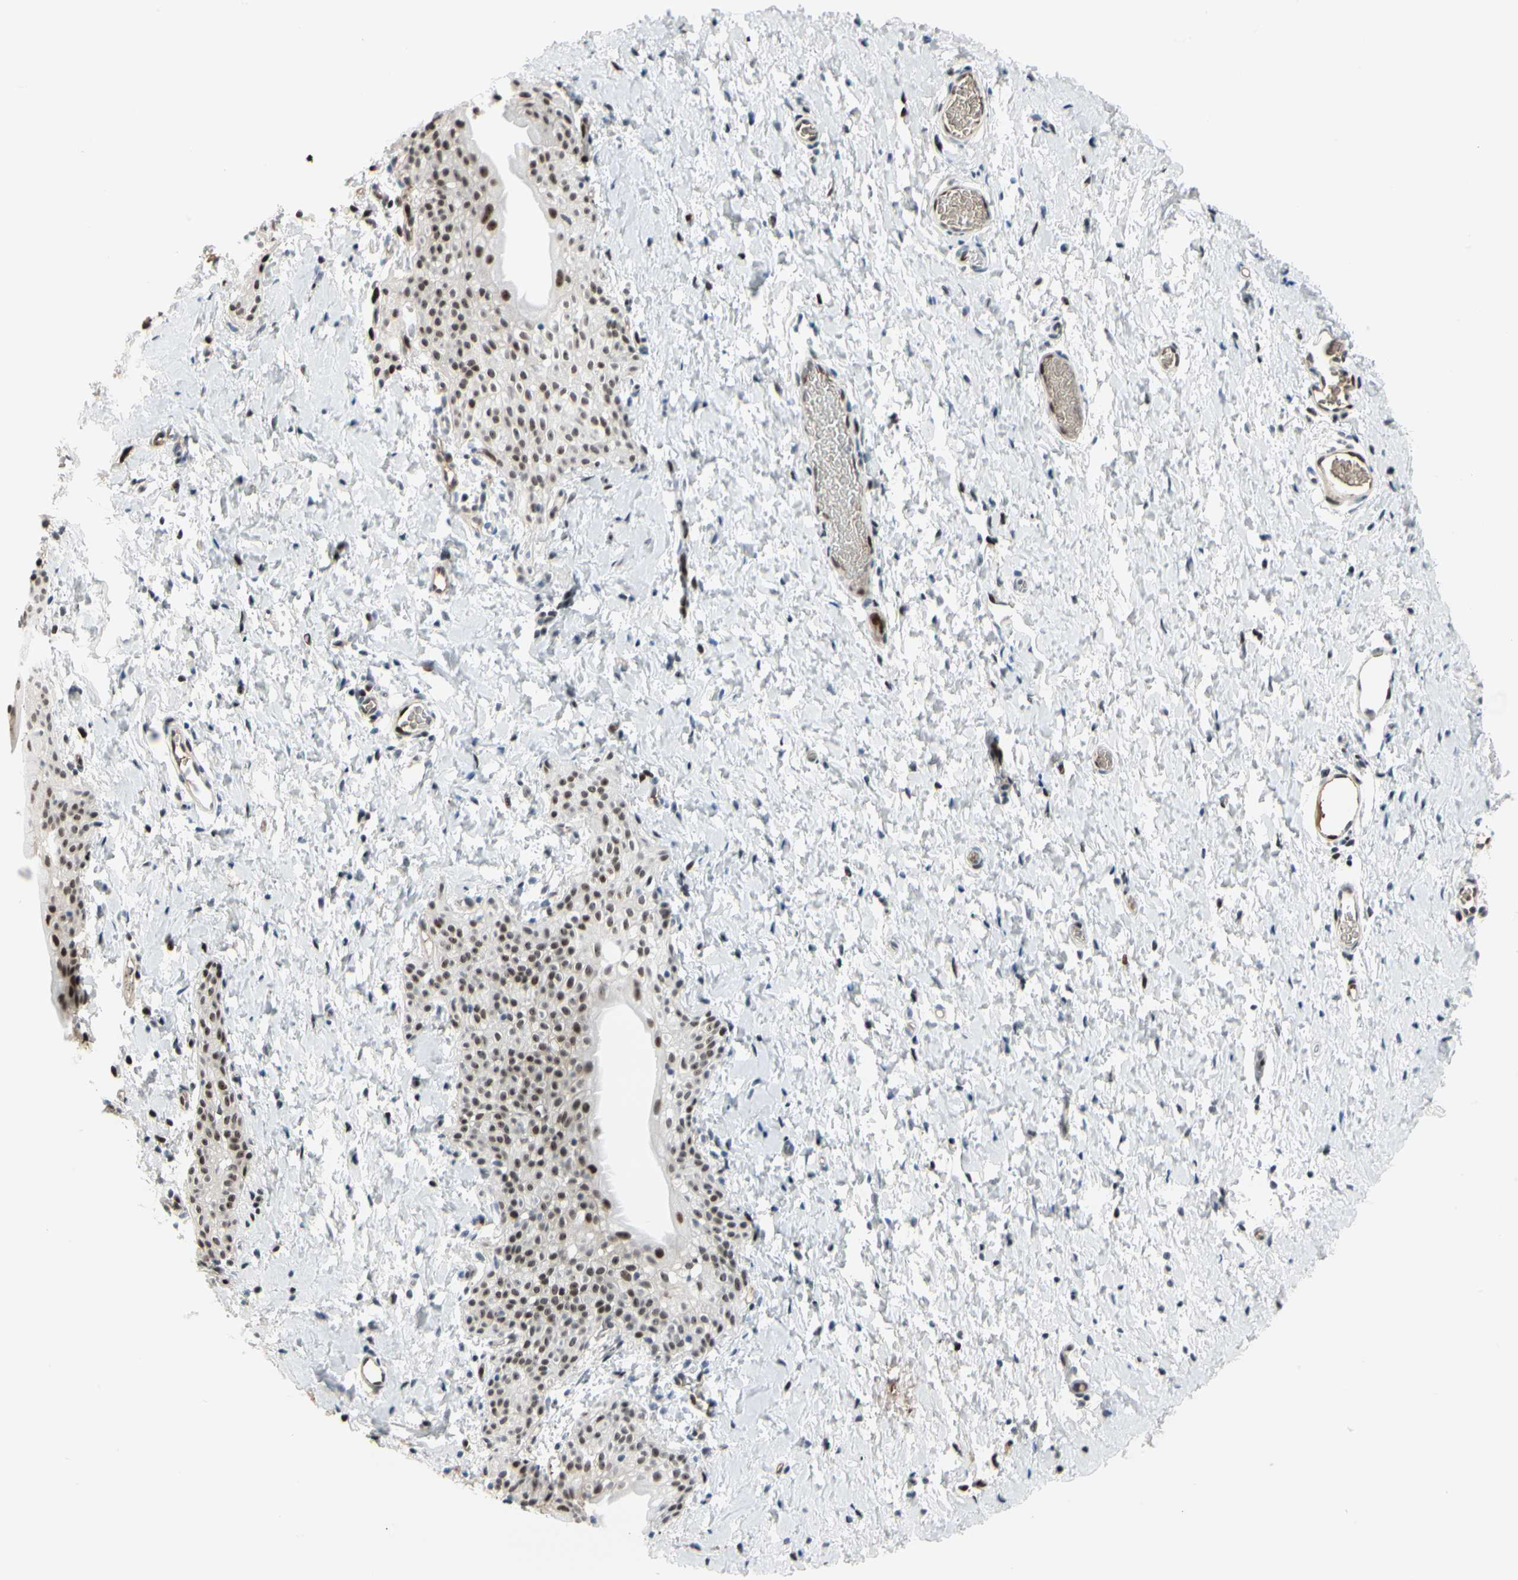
{"staining": {"intensity": "weak", "quantity": "25%-75%", "location": "nuclear"}, "tissue": "smooth muscle", "cell_type": "Smooth muscle cells", "image_type": "normal", "snomed": [{"axis": "morphology", "description": "Normal tissue, NOS"}, {"axis": "topography", "description": "Smooth muscle"}], "caption": "Protein expression by immunohistochemistry (IHC) reveals weak nuclear expression in about 25%-75% of smooth muscle cells in benign smooth muscle. (Stains: DAB in brown, nuclei in blue, Microscopy: brightfield microscopy at high magnification).", "gene": "FOXO3", "patient": {"sex": "male", "age": 16}}